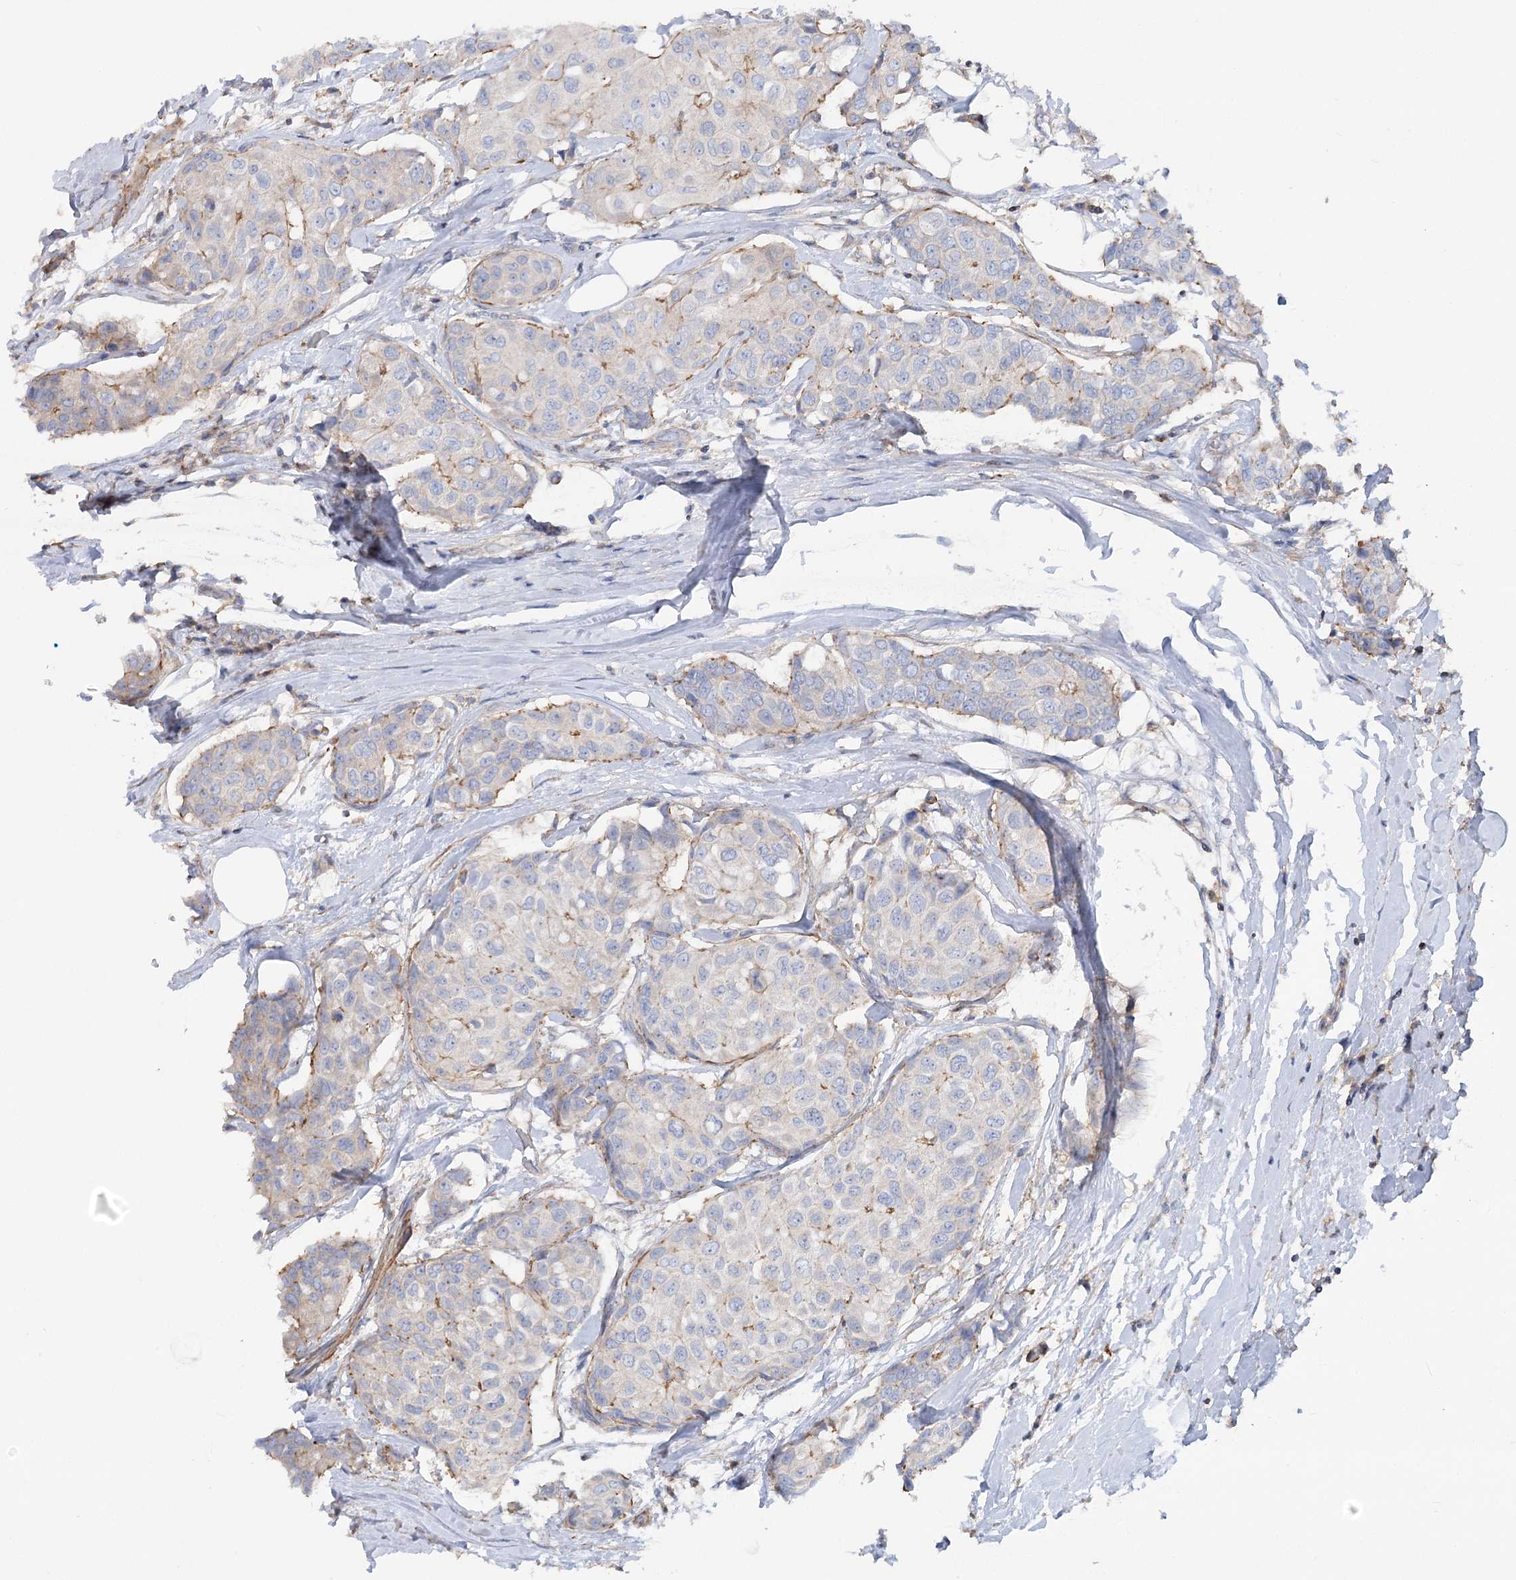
{"staining": {"intensity": "weak", "quantity": "<25%", "location": "cytoplasmic/membranous"}, "tissue": "breast cancer", "cell_type": "Tumor cells", "image_type": "cancer", "snomed": [{"axis": "morphology", "description": "Duct carcinoma"}, {"axis": "topography", "description": "Breast"}], "caption": "IHC of human breast cancer (invasive ductal carcinoma) displays no staining in tumor cells.", "gene": "LARP1B", "patient": {"sex": "female", "age": 80}}